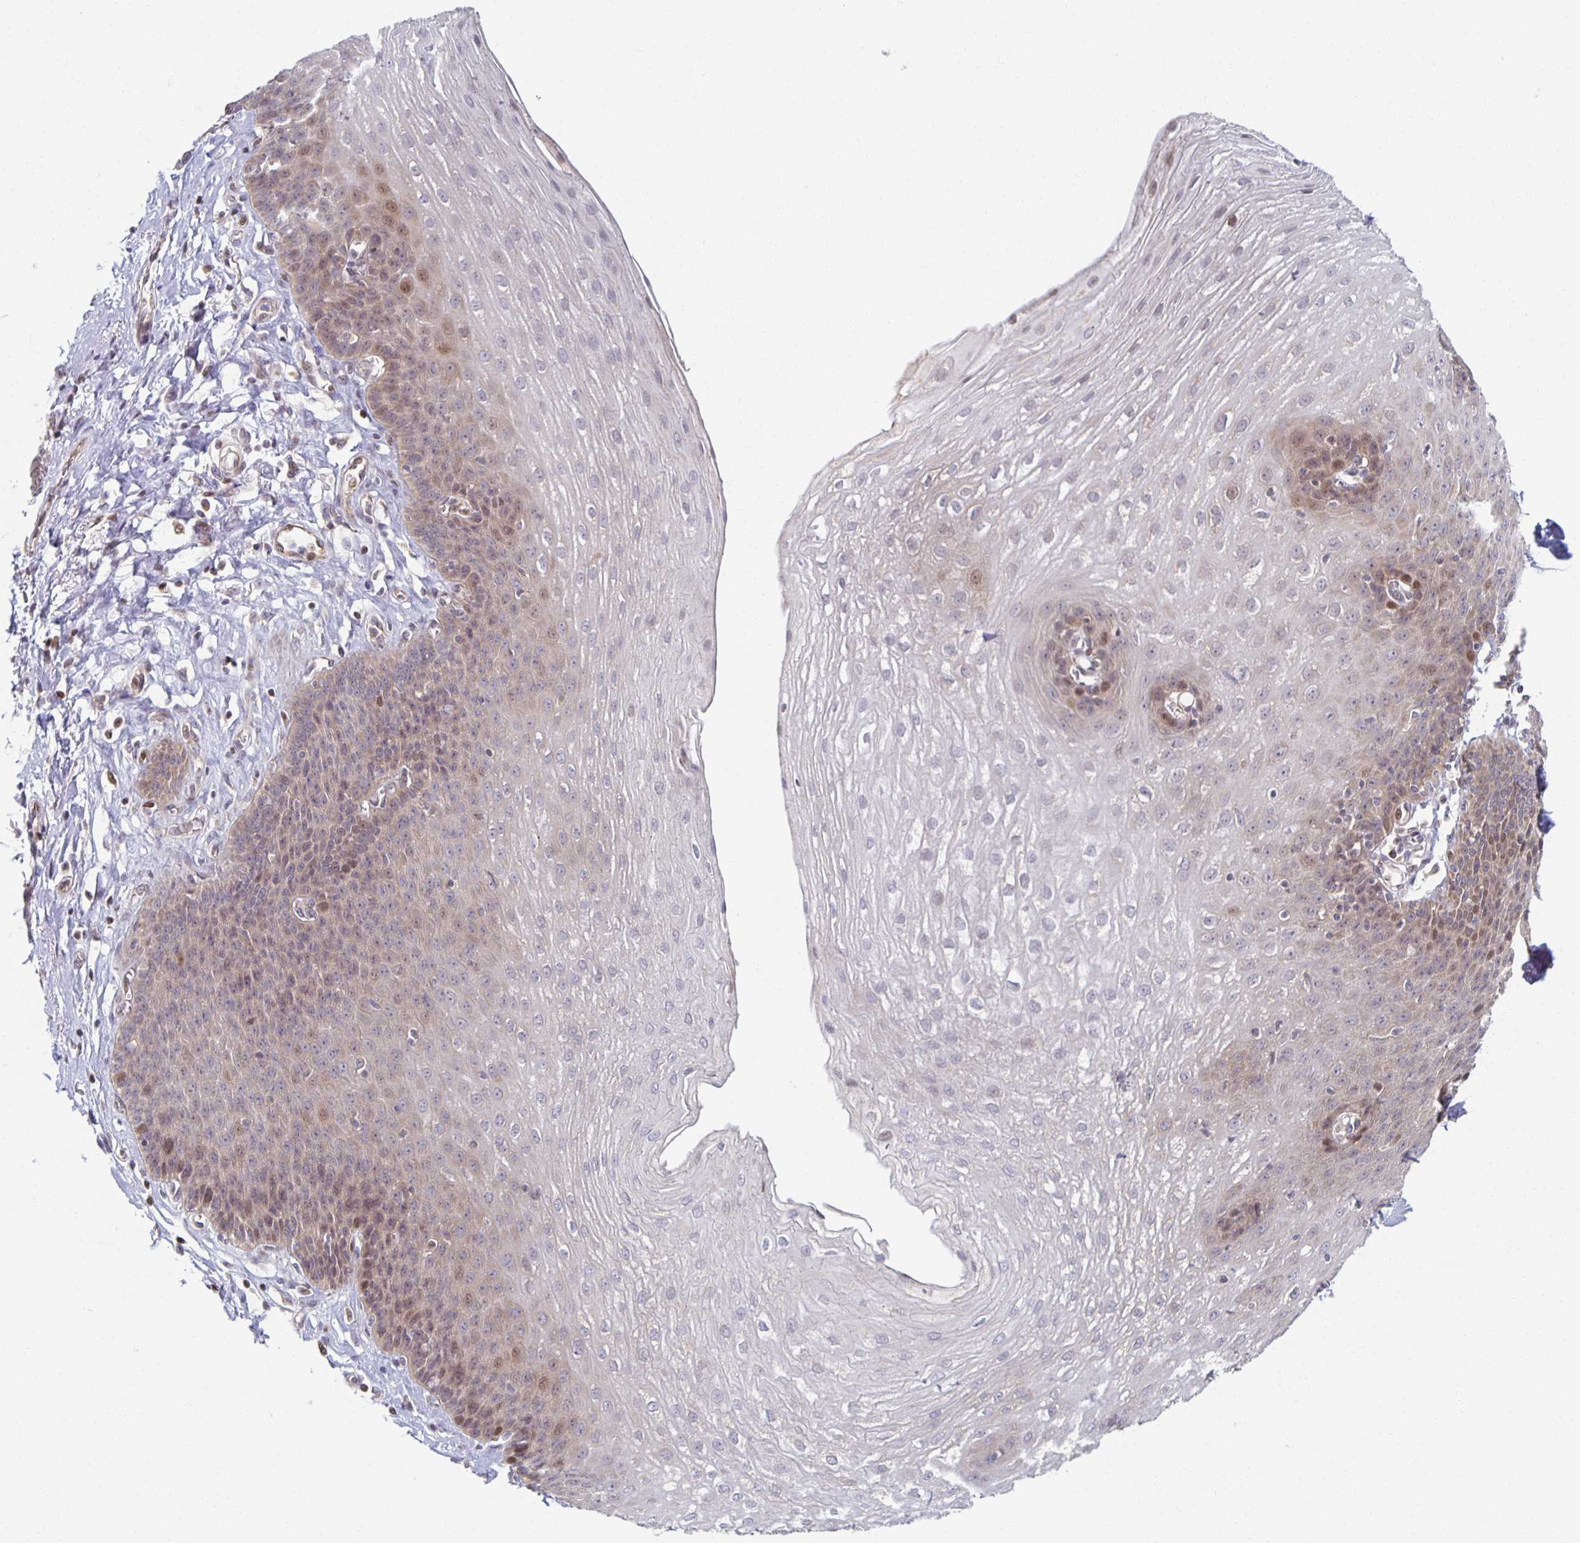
{"staining": {"intensity": "weak", "quantity": "<25%", "location": "nuclear"}, "tissue": "esophagus", "cell_type": "Squamous epithelial cells", "image_type": "normal", "snomed": [{"axis": "morphology", "description": "Normal tissue, NOS"}, {"axis": "topography", "description": "Esophagus"}], "caption": "Esophagus stained for a protein using IHC reveals no expression squamous epithelial cells.", "gene": "HCFC1R1", "patient": {"sex": "female", "age": 81}}